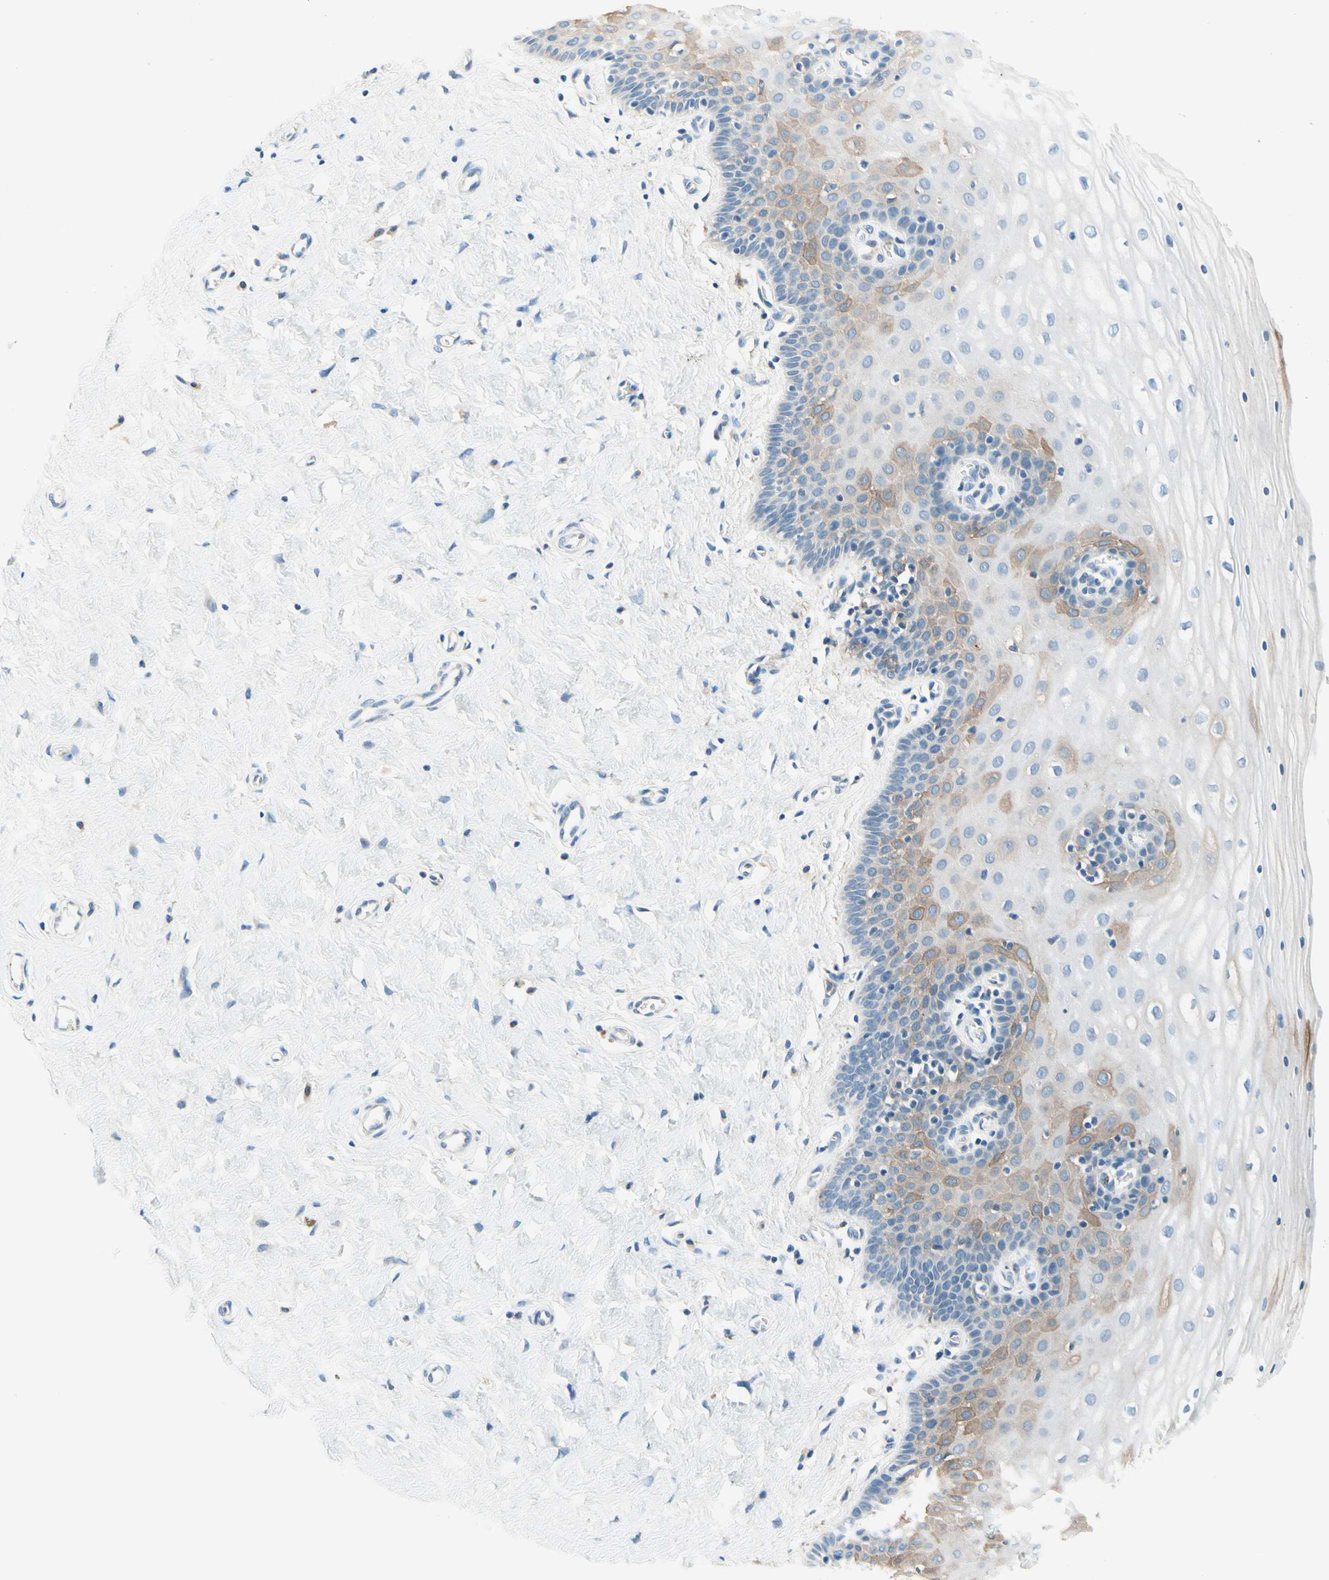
{"staining": {"intensity": "negative", "quantity": "none", "location": "none"}, "tissue": "cervix", "cell_type": "Glandular cells", "image_type": "normal", "snomed": [{"axis": "morphology", "description": "Normal tissue, NOS"}, {"axis": "topography", "description": "Cervix"}], "caption": "This is an immunohistochemistry histopathology image of benign human cervix. There is no expression in glandular cells.", "gene": "SIGLEC9", "patient": {"sex": "female", "age": 55}}